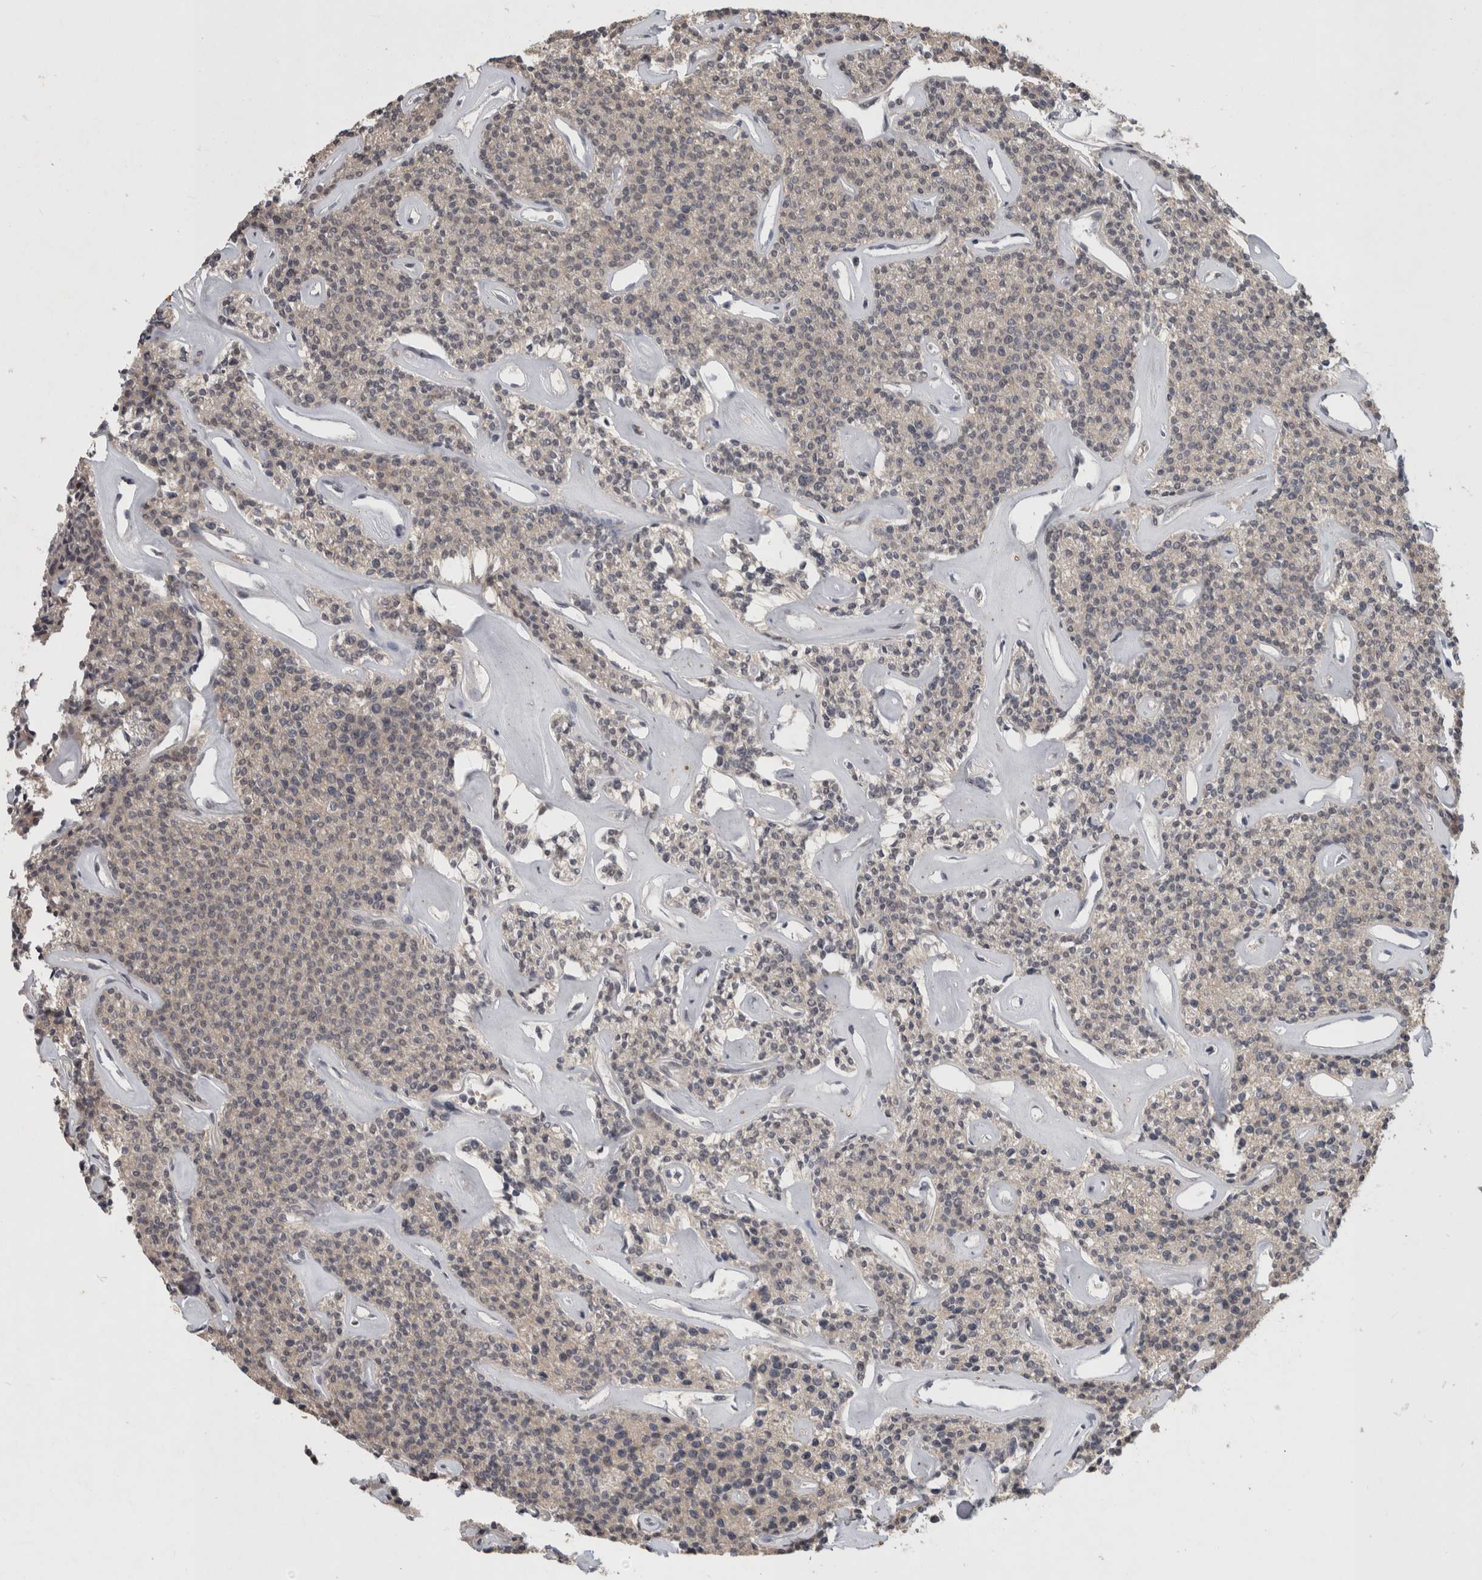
{"staining": {"intensity": "weak", "quantity": "25%-75%", "location": "cytoplasmic/membranous"}, "tissue": "parathyroid gland", "cell_type": "Glandular cells", "image_type": "normal", "snomed": [{"axis": "morphology", "description": "Normal tissue, NOS"}, {"axis": "topography", "description": "Parathyroid gland"}], "caption": "Benign parathyroid gland was stained to show a protein in brown. There is low levels of weak cytoplasmic/membranous expression in about 25%-75% of glandular cells. Nuclei are stained in blue.", "gene": "RHPN1", "patient": {"sex": "male", "age": 46}}